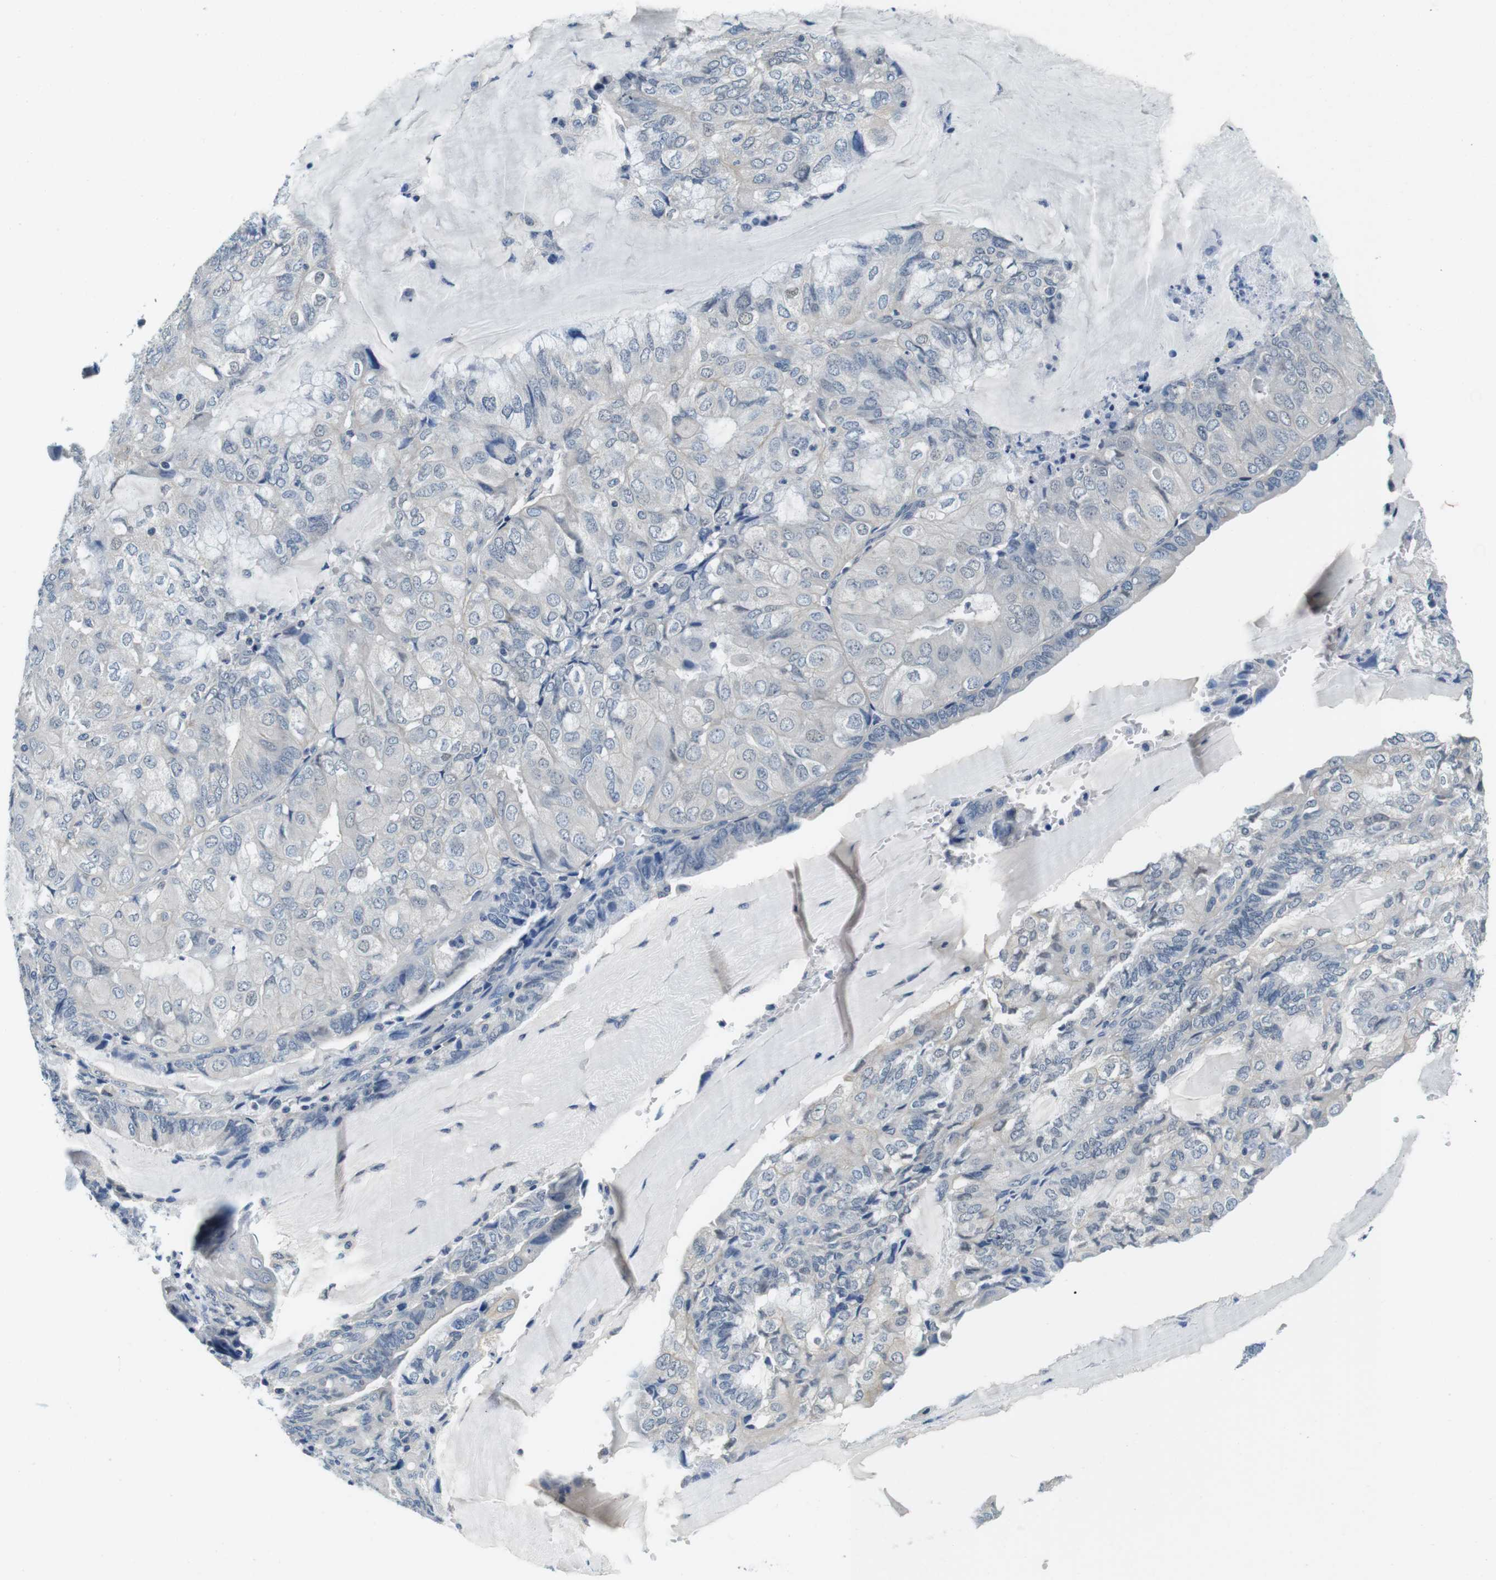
{"staining": {"intensity": "negative", "quantity": "none", "location": "none"}, "tissue": "endometrial cancer", "cell_type": "Tumor cells", "image_type": "cancer", "snomed": [{"axis": "morphology", "description": "Adenocarcinoma, NOS"}, {"axis": "topography", "description": "Endometrium"}], "caption": "High power microscopy micrograph of an immunohistochemistry (IHC) image of adenocarcinoma (endometrial), revealing no significant staining in tumor cells. (Brightfield microscopy of DAB immunohistochemistry (IHC) at high magnification).", "gene": "DTNA", "patient": {"sex": "female", "age": 81}}